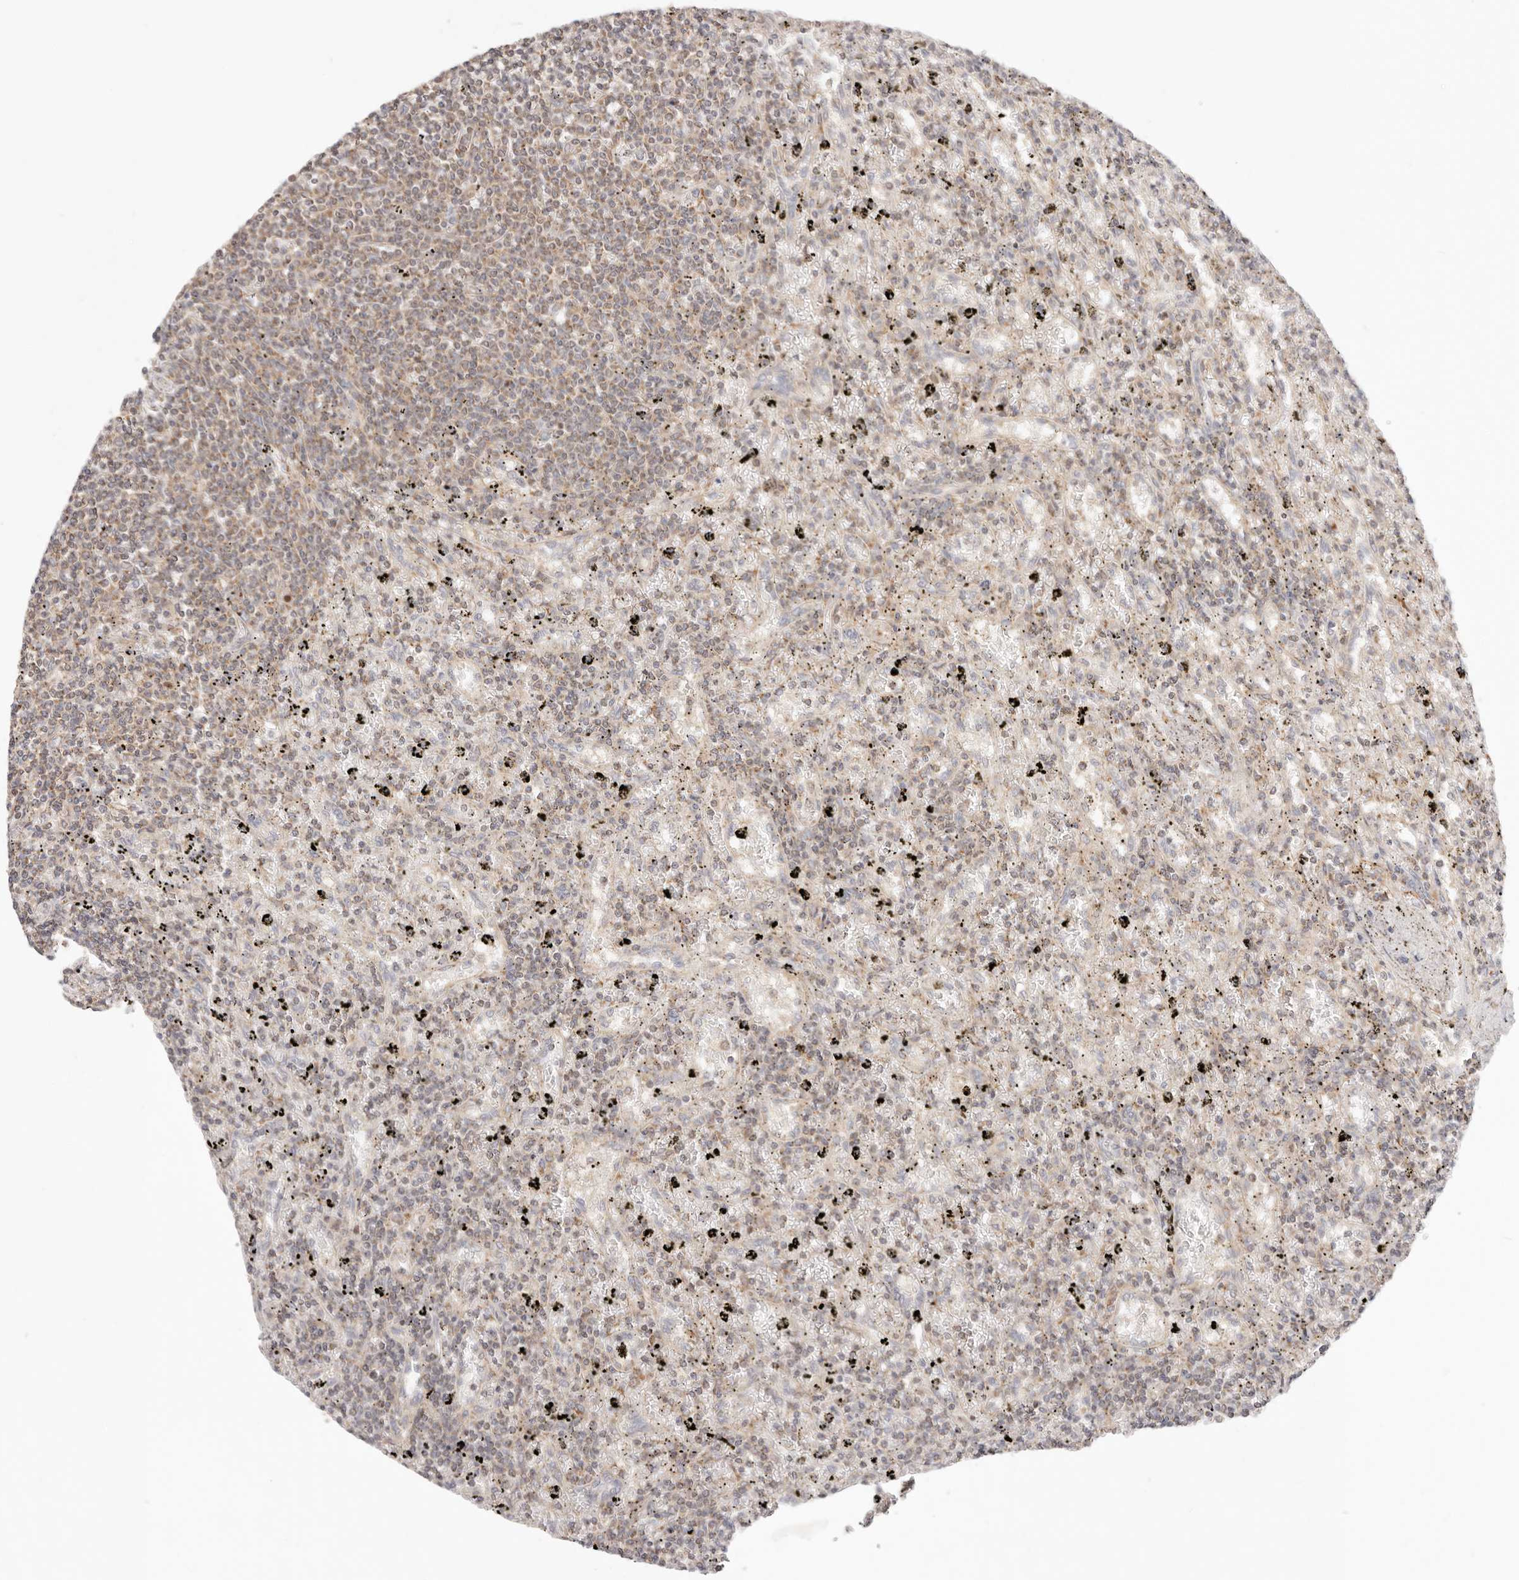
{"staining": {"intensity": "moderate", "quantity": ">75%", "location": "cytoplasmic/membranous"}, "tissue": "lymphoma", "cell_type": "Tumor cells", "image_type": "cancer", "snomed": [{"axis": "morphology", "description": "Malignant lymphoma, non-Hodgkin's type, Low grade"}, {"axis": "topography", "description": "Spleen"}], "caption": "Lymphoma tissue demonstrates moderate cytoplasmic/membranous staining in approximately >75% of tumor cells", "gene": "KCMF1", "patient": {"sex": "male", "age": 76}}